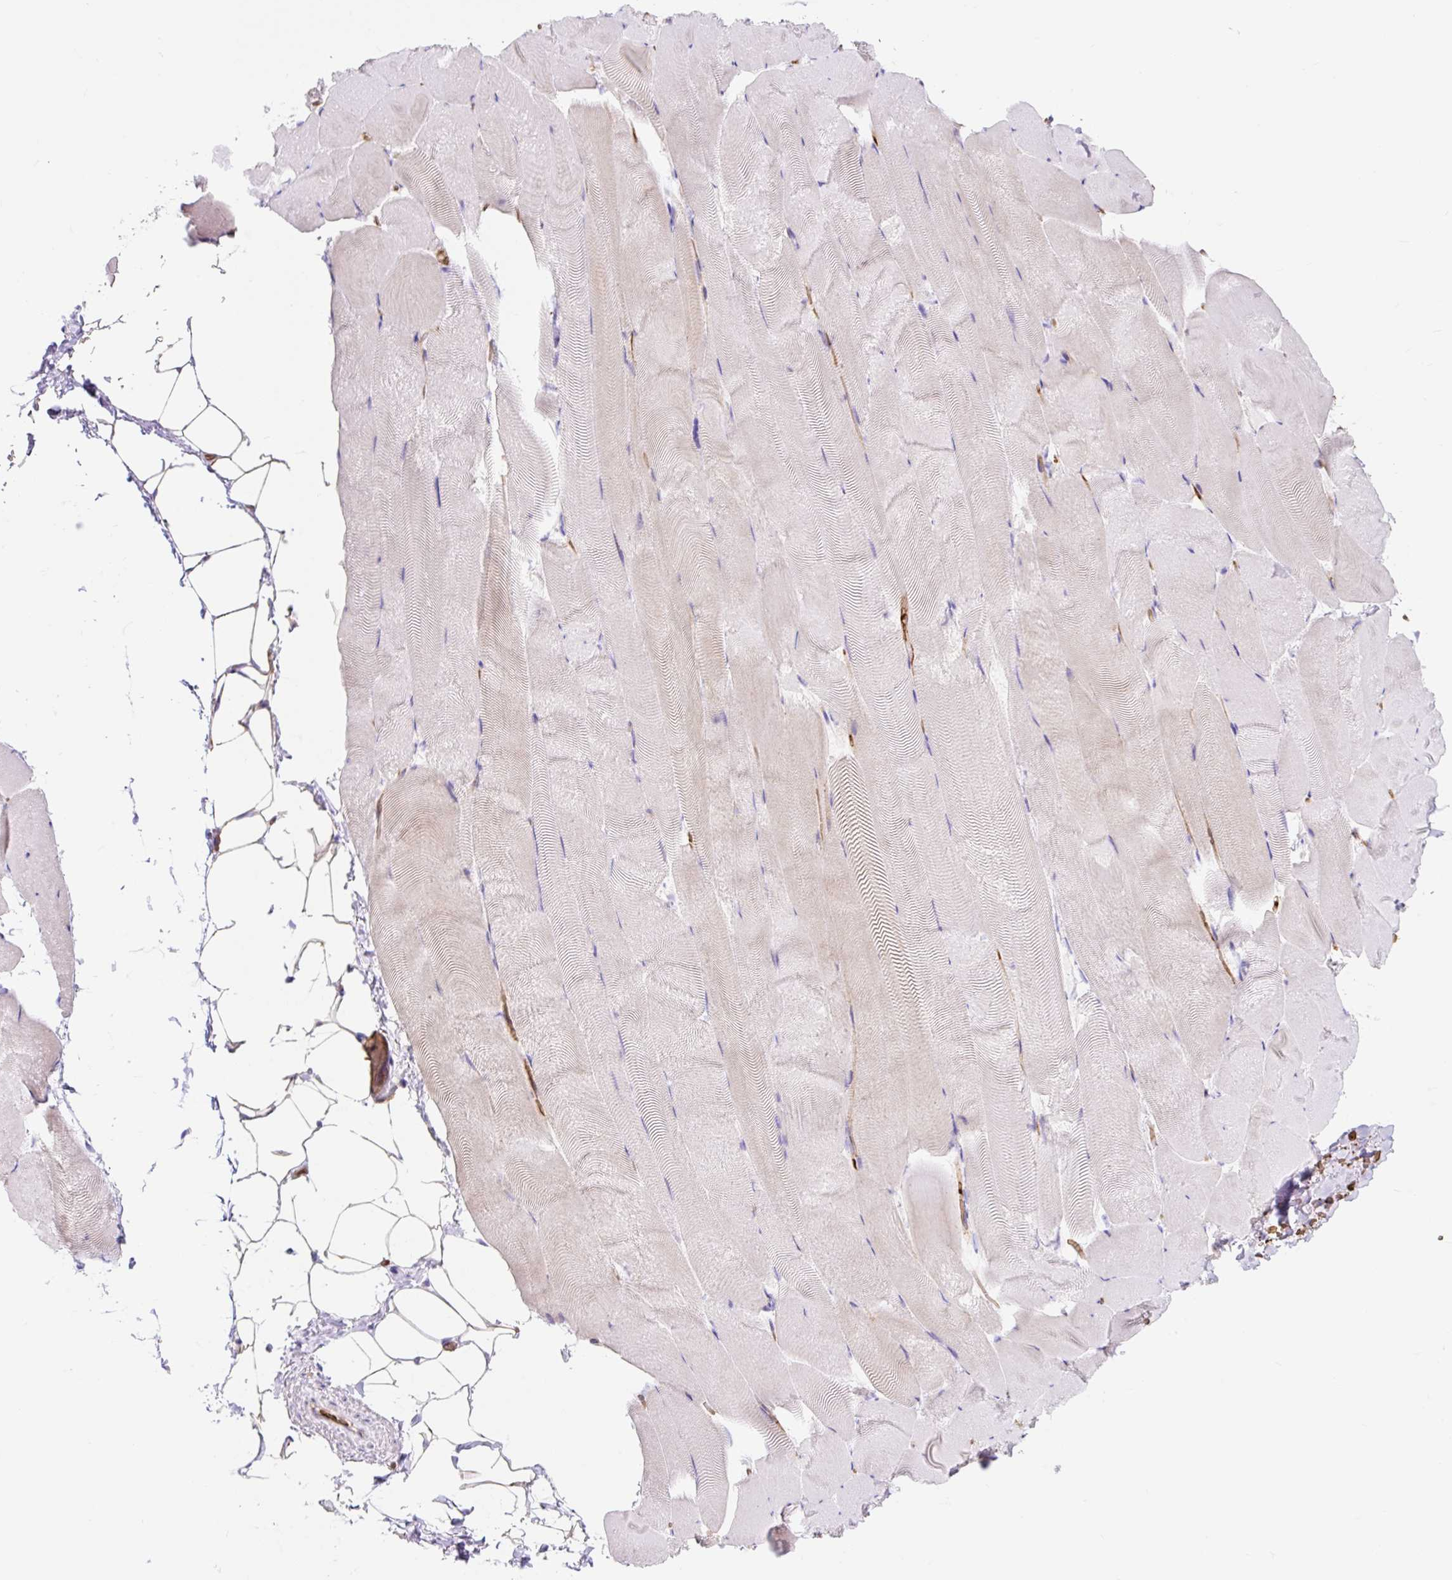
{"staining": {"intensity": "negative", "quantity": "none", "location": "none"}, "tissue": "skeletal muscle", "cell_type": "Myocytes", "image_type": "normal", "snomed": [{"axis": "morphology", "description": "Normal tissue, NOS"}, {"axis": "topography", "description": "Skeletal muscle"}], "caption": "This is an immunohistochemistry histopathology image of benign skeletal muscle. There is no positivity in myocytes.", "gene": "HIP1R", "patient": {"sex": "female", "age": 64}}